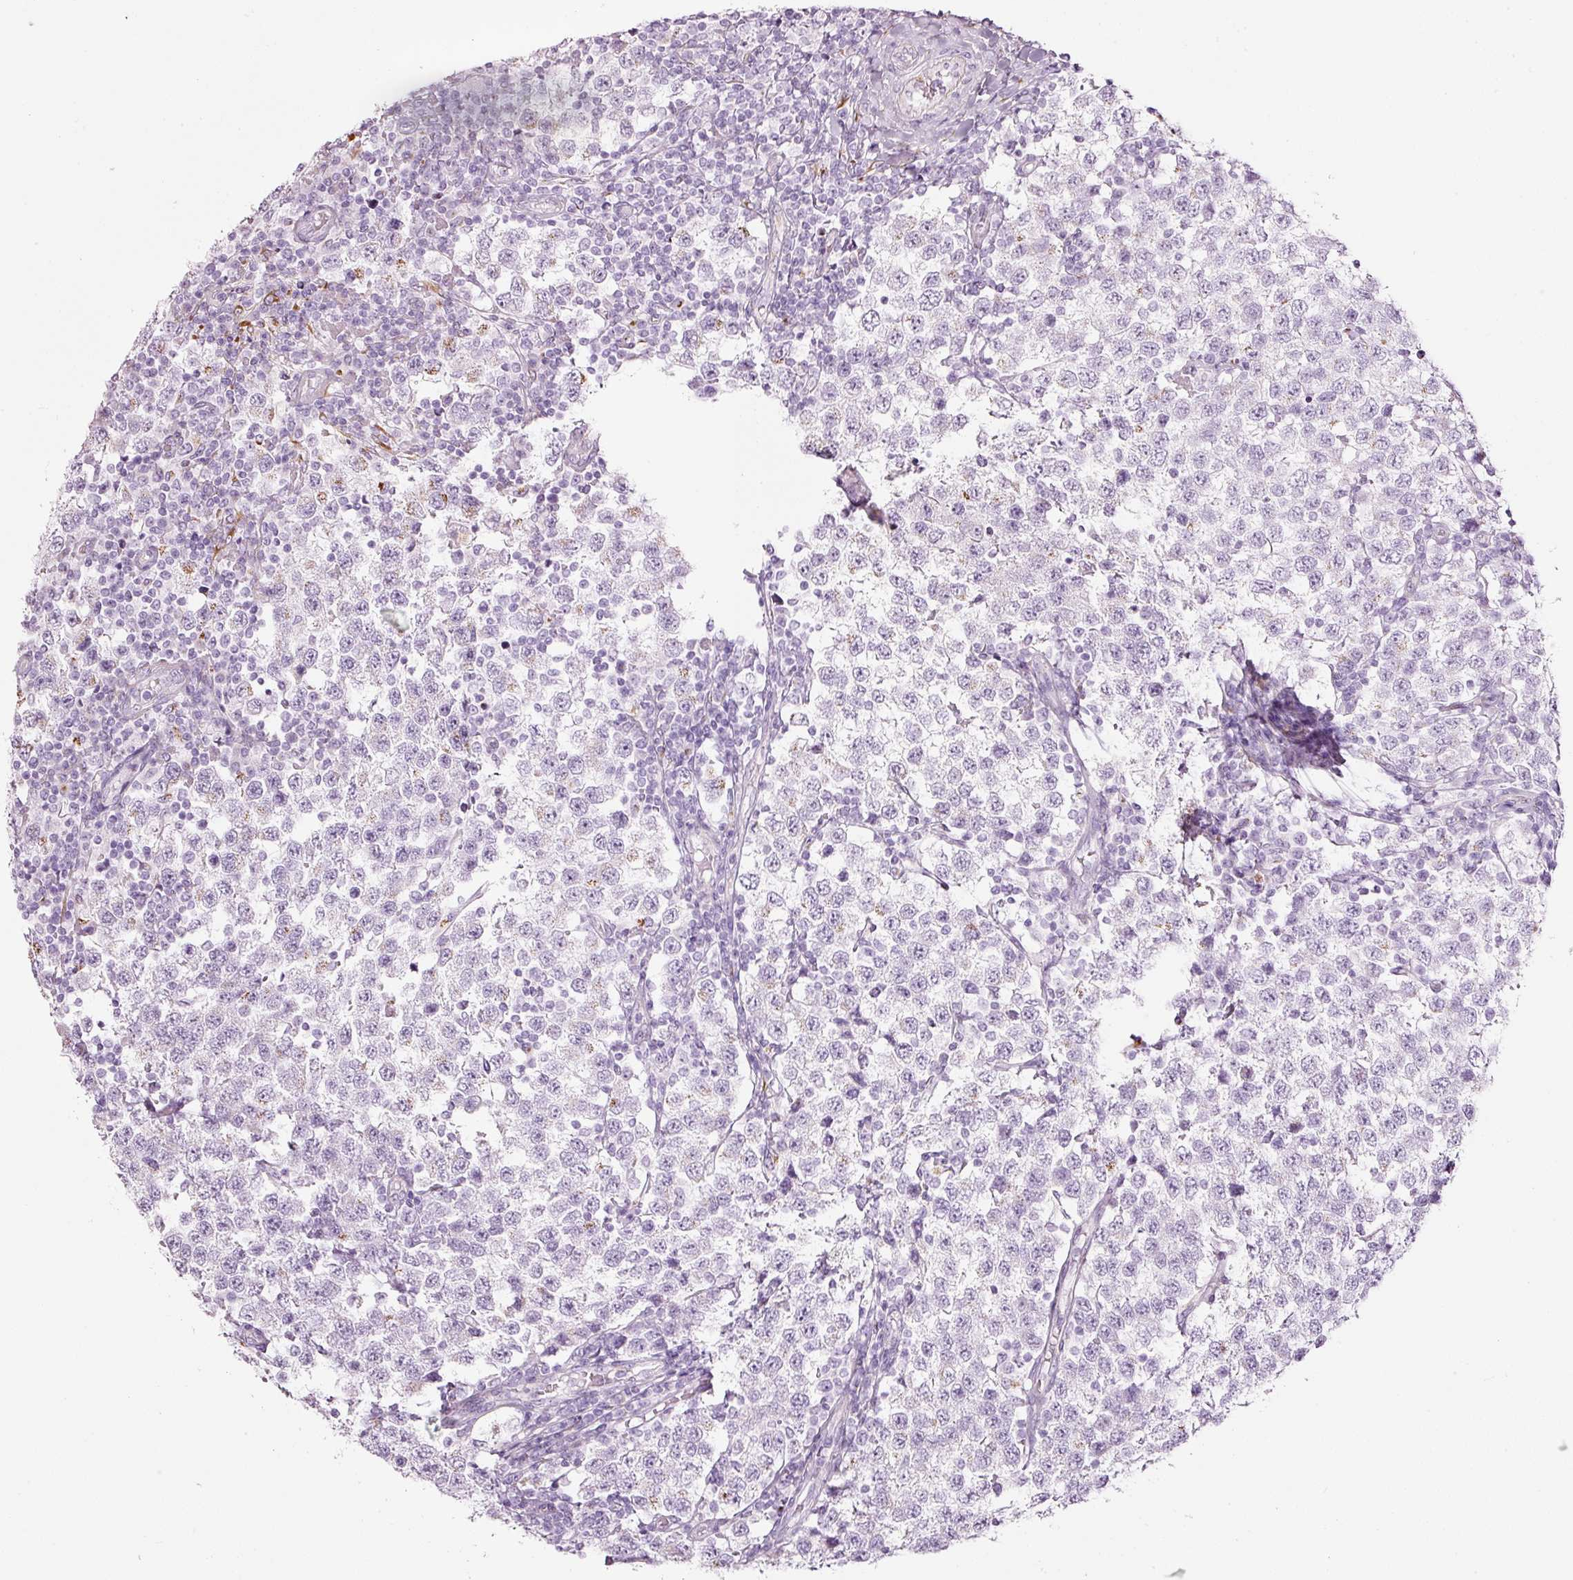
{"staining": {"intensity": "negative", "quantity": "none", "location": "none"}, "tissue": "testis cancer", "cell_type": "Tumor cells", "image_type": "cancer", "snomed": [{"axis": "morphology", "description": "Seminoma, NOS"}, {"axis": "topography", "description": "Testis"}], "caption": "Immunohistochemistry (IHC) micrograph of testis cancer (seminoma) stained for a protein (brown), which exhibits no positivity in tumor cells. The staining is performed using DAB (3,3'-diaminobenzidine) brown chromogen with nuclei counter-stained in using hematoxylin.", "gene": "SDF4", "patient": {"sex": "male", "age": 34}}